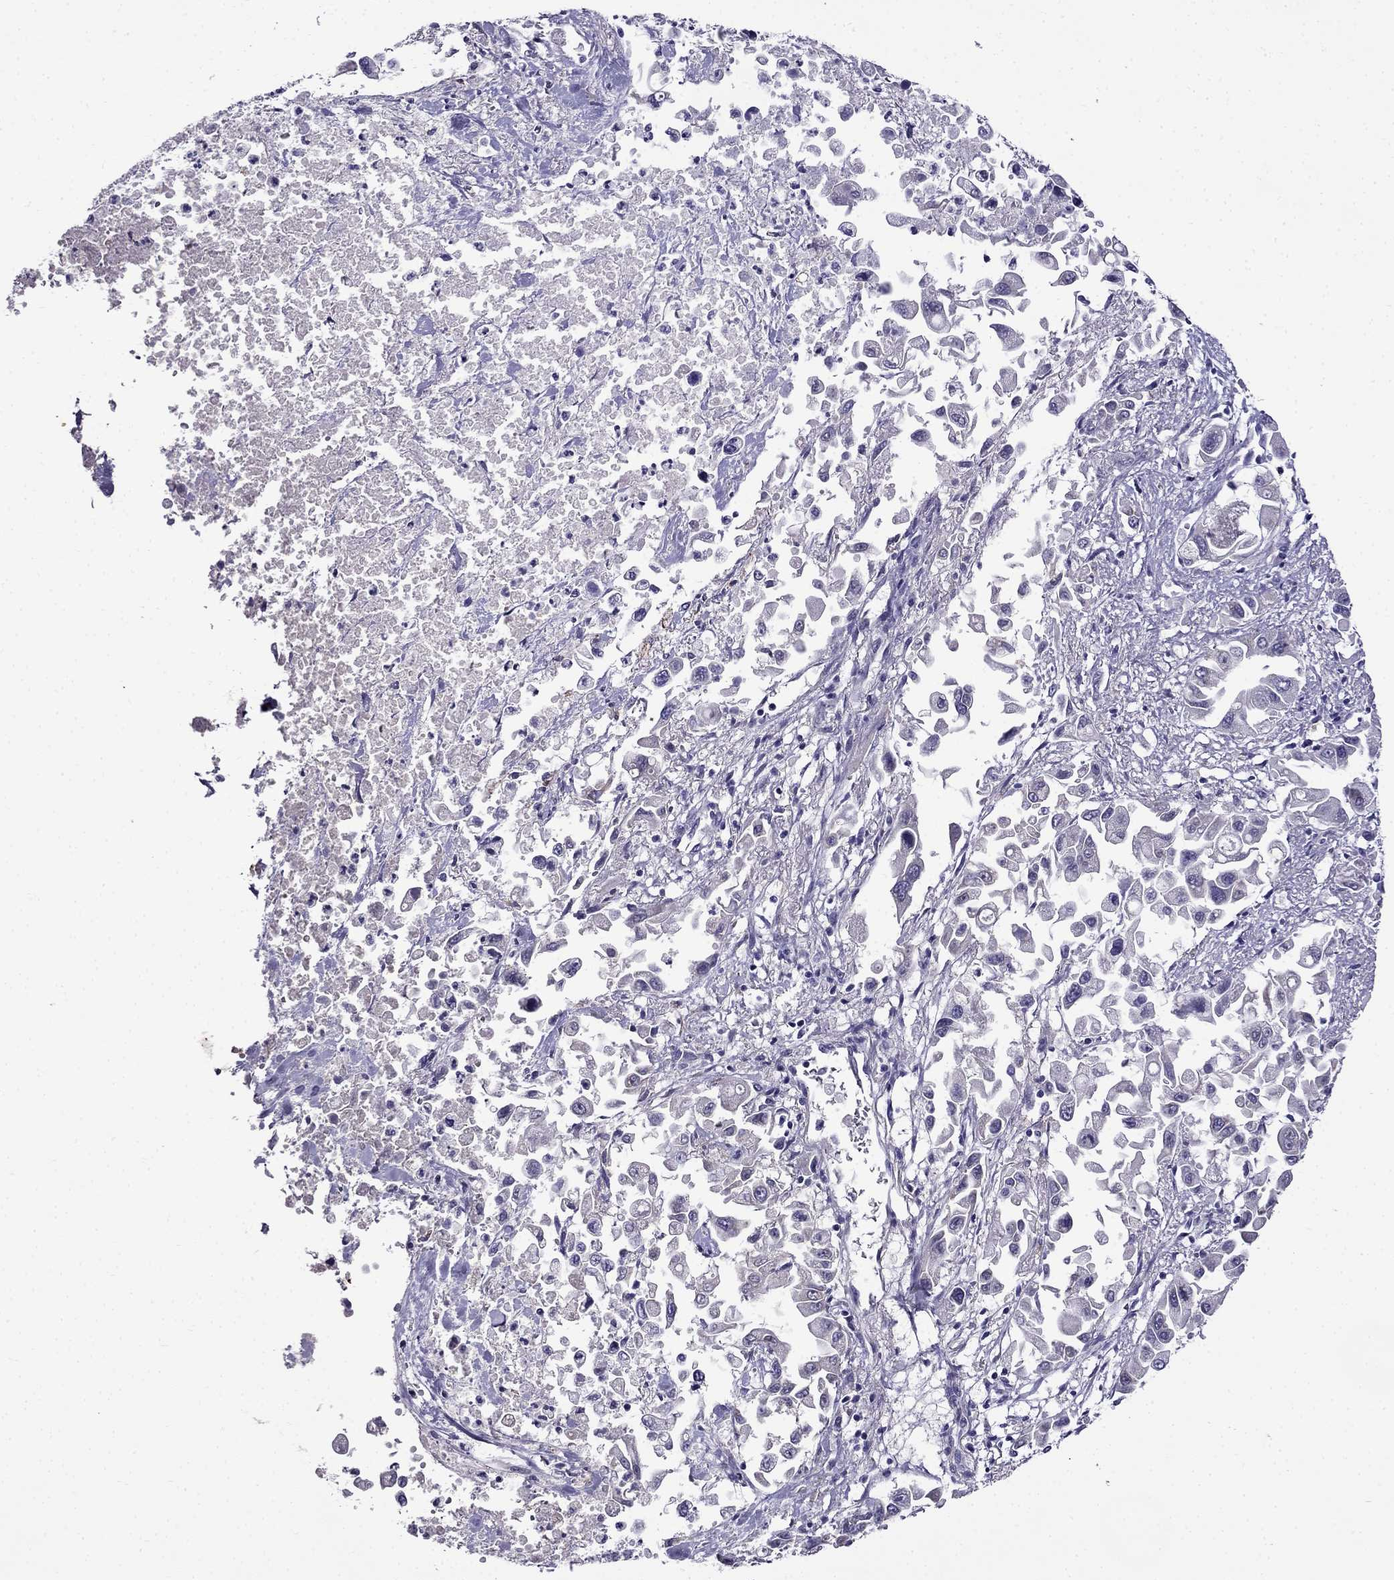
{"staining": {"intensity": "negative", "quantity": "none", "location": "none"}, "tissue": "pancreatic cancer", "cell_type": "Tumor cells", "image_type": "cancer", "snomed": [{"axis": "morphology", "description": "Adenocarcinoma, NOS"}, {"axis": "topography", "description": "Pancreas"}], "caption": "Tumor cells show no significant protein staining in adenocarcinoma (pancreatic). Brightfield microscopy of immunohistochemistry stained with DAB (brown) and hematoxylin (blue), captured at high magnification.", "gene": "PI16", "patient": {"sex": "female", "age": 83}}